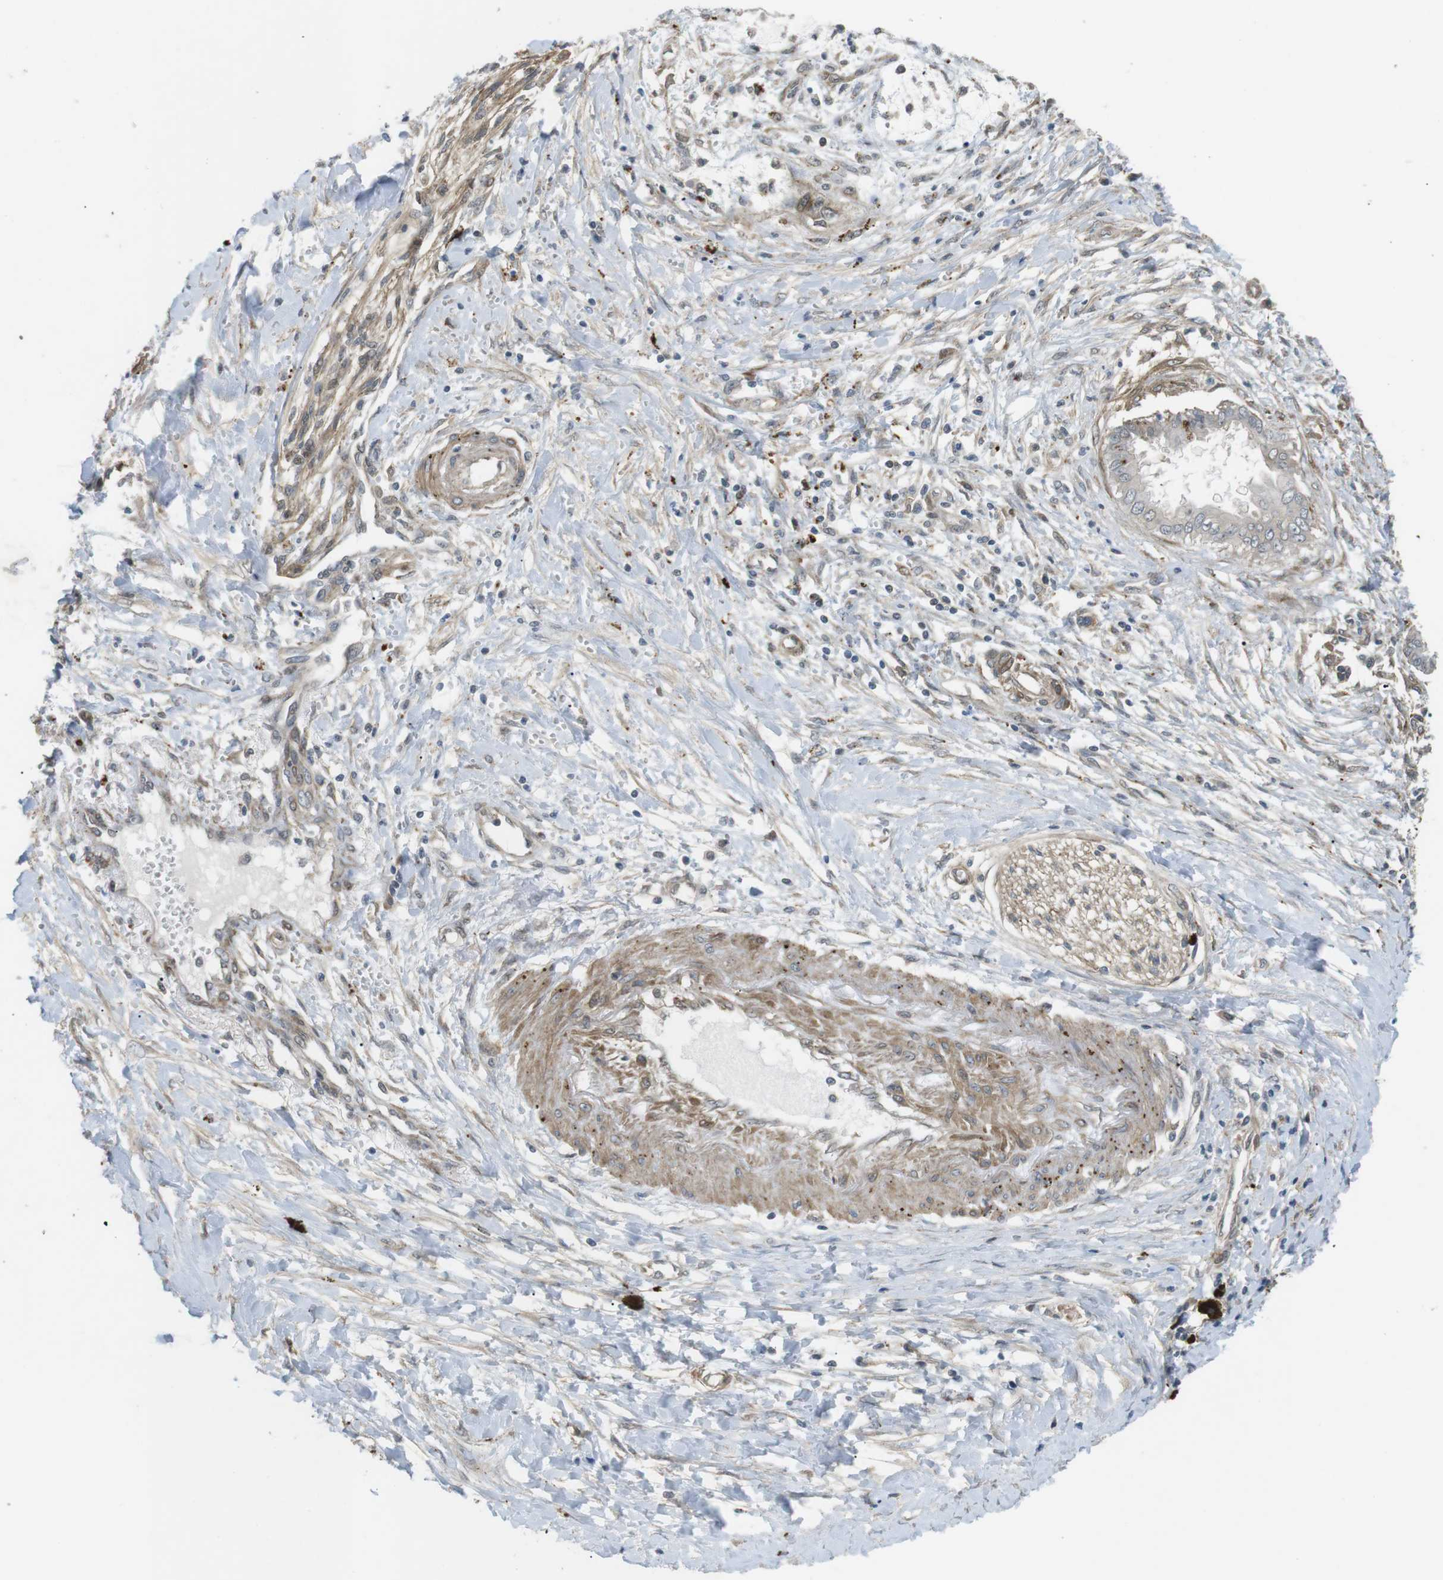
{"staining": {"intensity": "negative", "quantity": "none", "location": "none"}, "tissue": "pancreatic cancer", "cell_type": "Tumor cells", "image_type": "cancer", "snomed": [{"axis": "morphology", "description": "Adenocarcinoma, NOS"}, {"axis": "topography", "description": "Pancreas"}], "caption": "This photomicrograph is of pancreatic cancer (adenocarcinoma) stained with IHC to label a protein in brown with the nuclei are counter-stained blue. There is no expression in tumor cells.", "gene": "KANK2", "patient": {"sex": "male", "age": 56}}